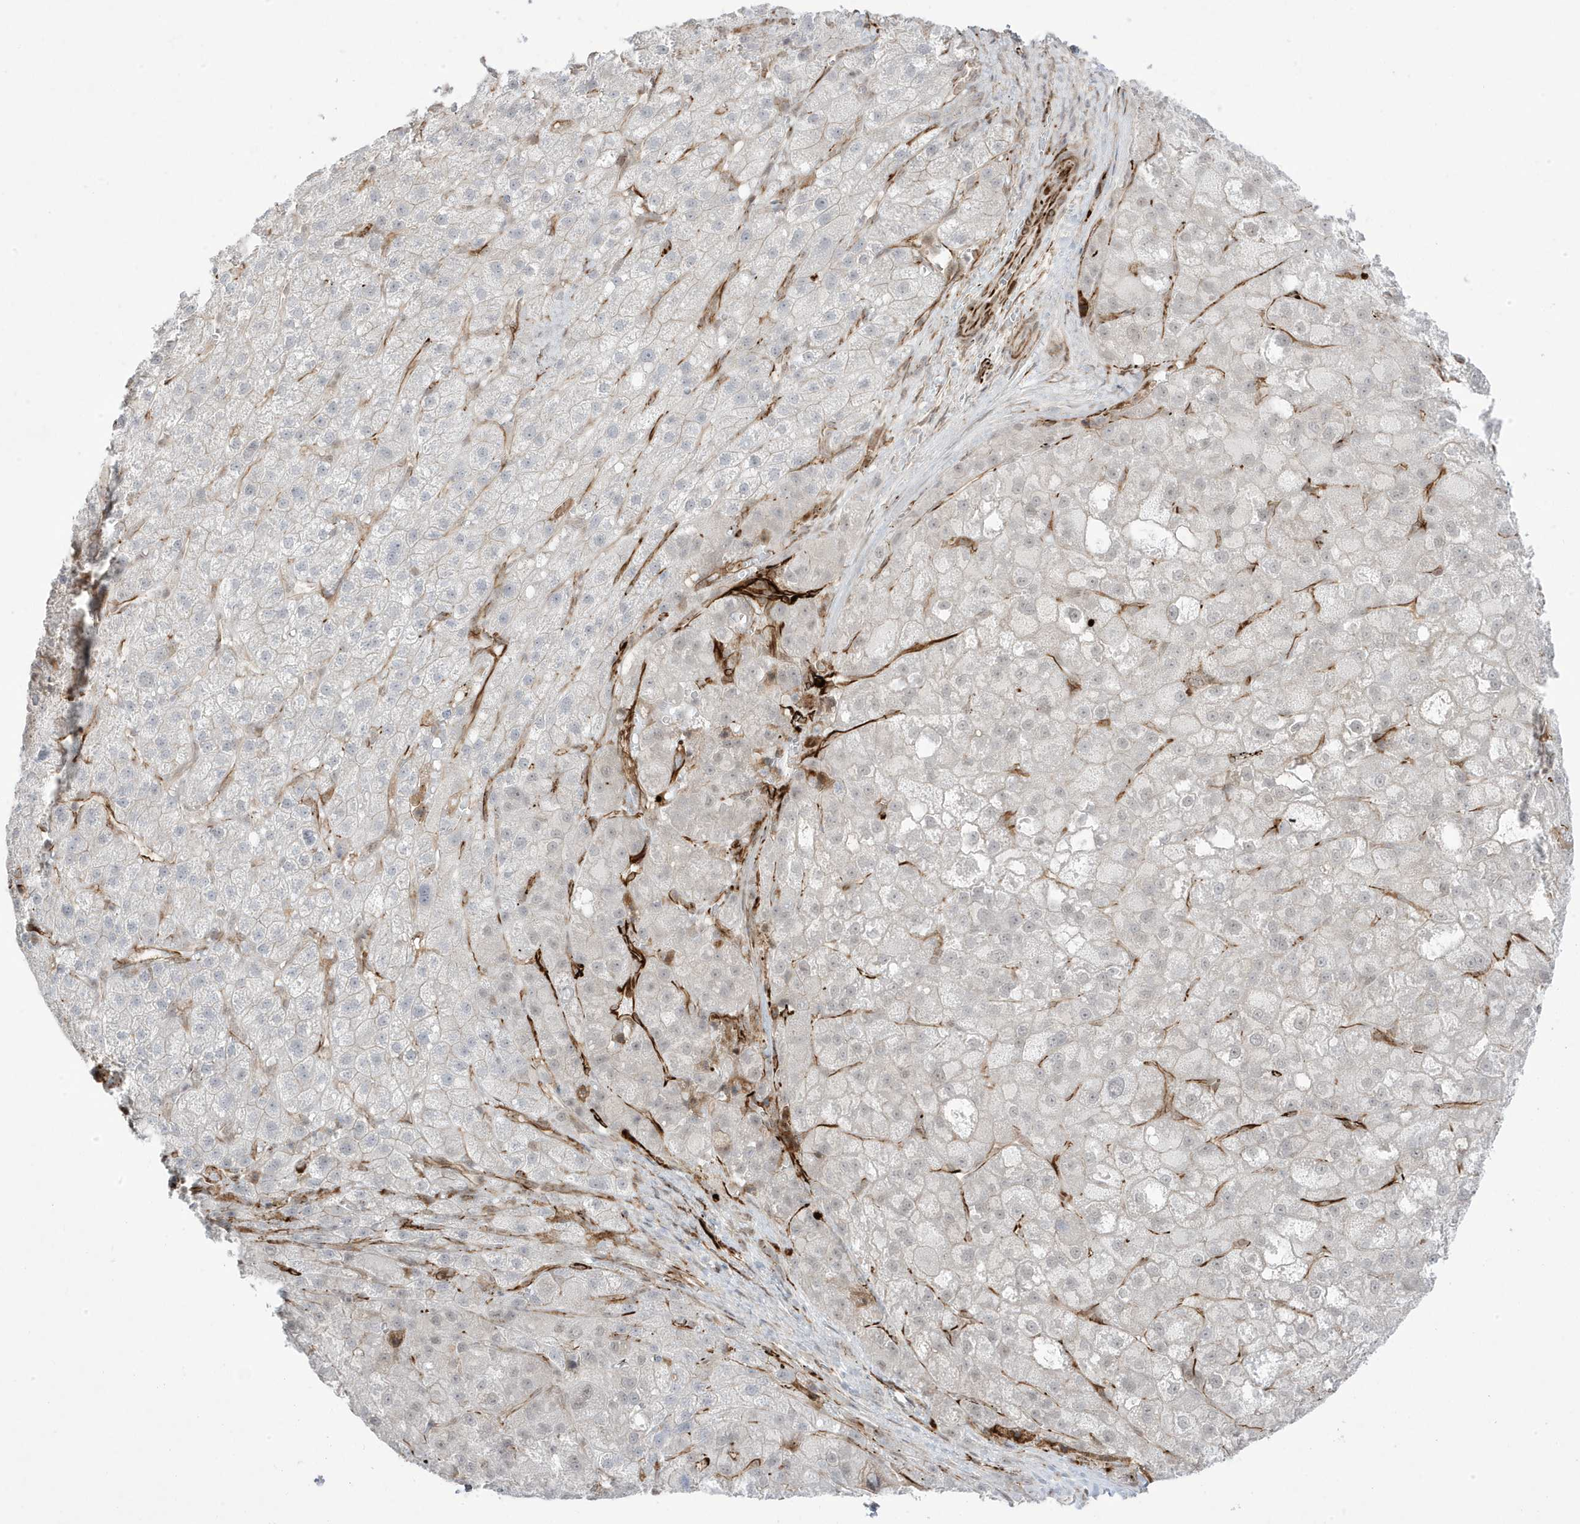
{"staining": {"intensity": "weak", "quantity": "<25%", "location": "nuclear"}, "tissue": "liver cancer", "cell_type": "Tumor cells", "image_type": "cancer", "snomed": [{"axis": "morphology", "description": "Carcinoma, Hepatocellular, NOS"}, {"axis": "topography", "description": "Liver"}], "caption": "There is no significant positivity in tumor cells of liver hepatocellular carcinoma. The staining is performed using DAB (3,3'-diaminobenzidine) brown chromogen with nuclei counter-stained in using hematoxylin.", "gene": "ADAMTSL3", "patient": {"sex": "male", "age": 57}}